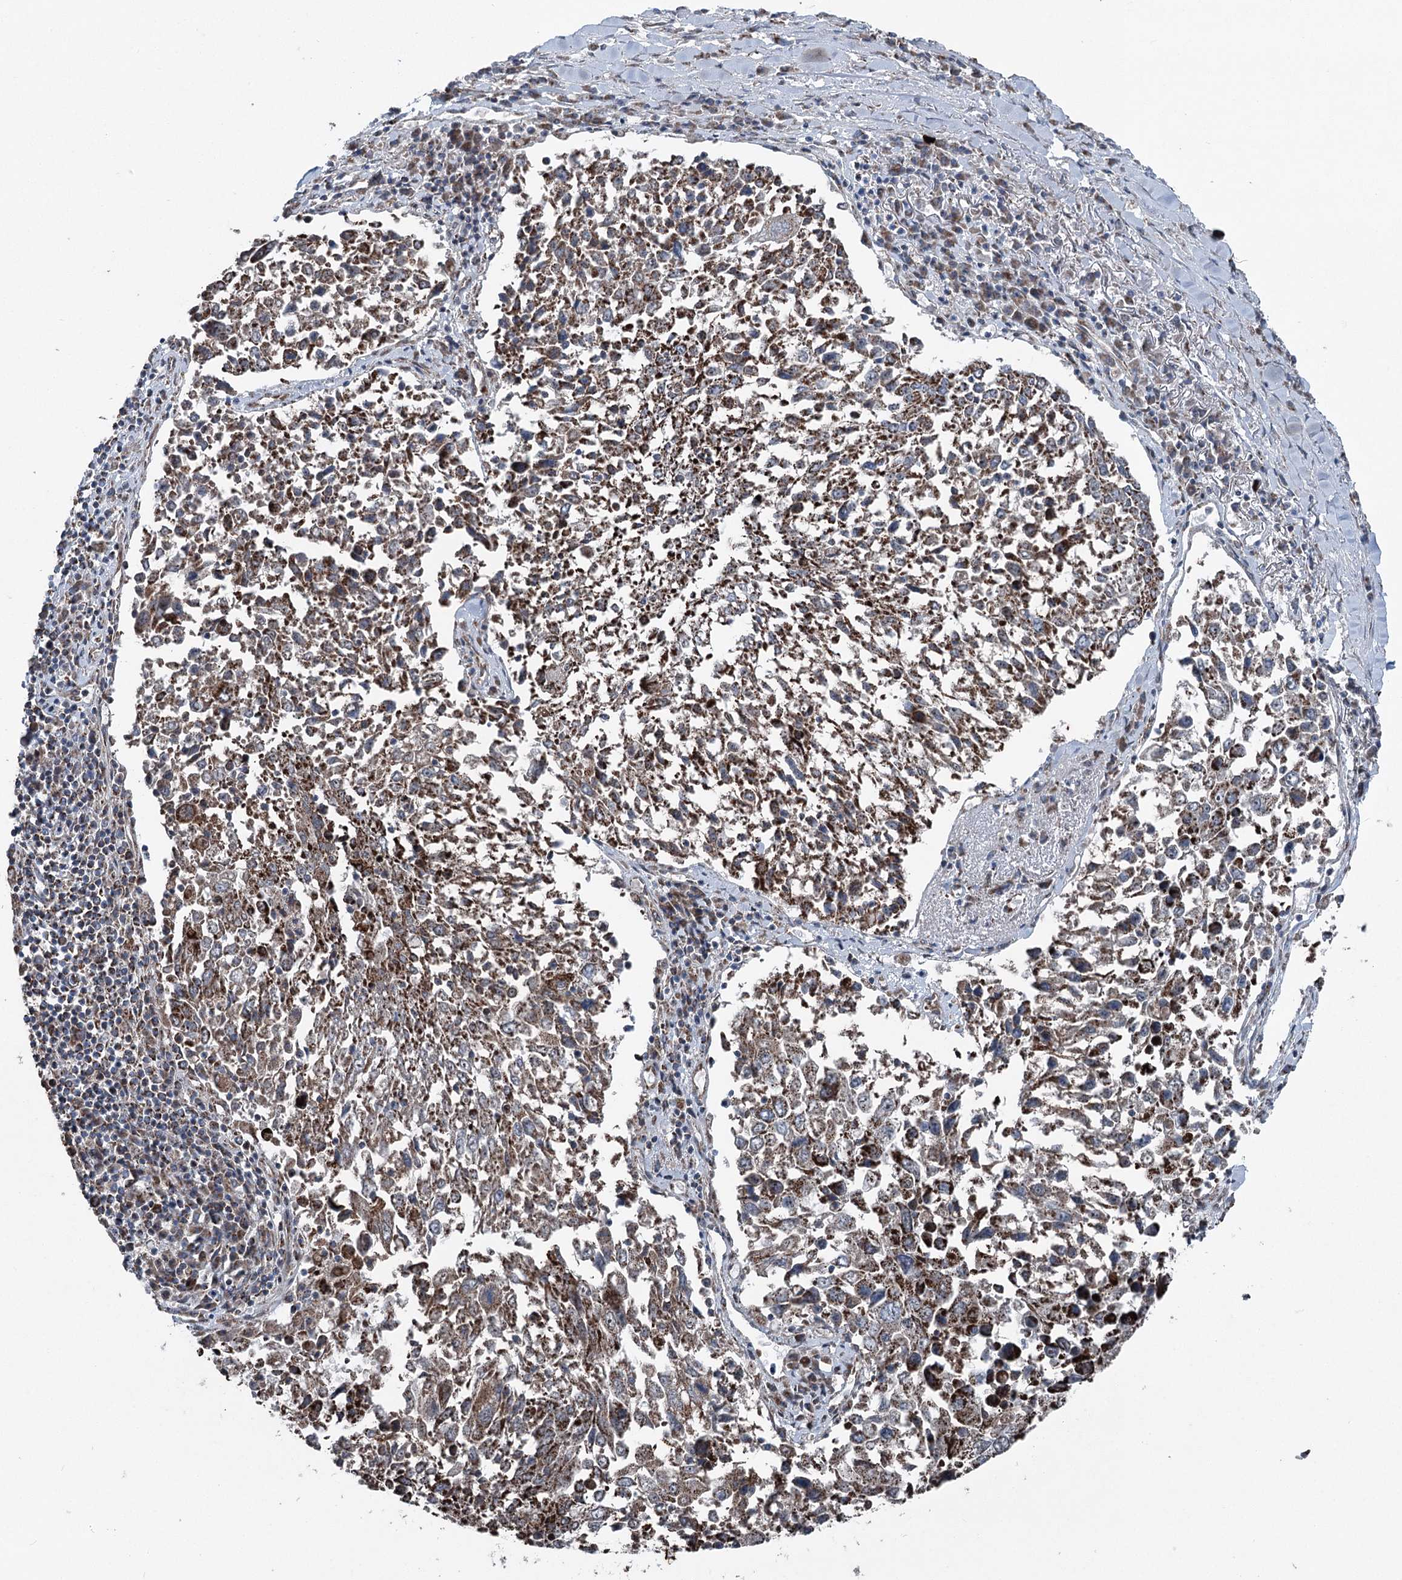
{"staining": {"intensity": "strong", "quantity": ">75%", "location": "cytoplasmic/membranous"}, "tissue": "lung cancer", "cell_type": "Tumor cells", "image_type": "cancer", "snomed": [{"axis": "morphology", "description": "Squamous cell carcinoma, NOS"}, {"axis": "topography", "description": "Lung"}], "caption": "Immunohistochemistry (IHC) of lung cancer reveals high levels of strong cytoplasmic/membranous expression in approximately >75% of tumor cells.", "gene": "UCN3", "patient": {"sex": "male", "age": 65}}